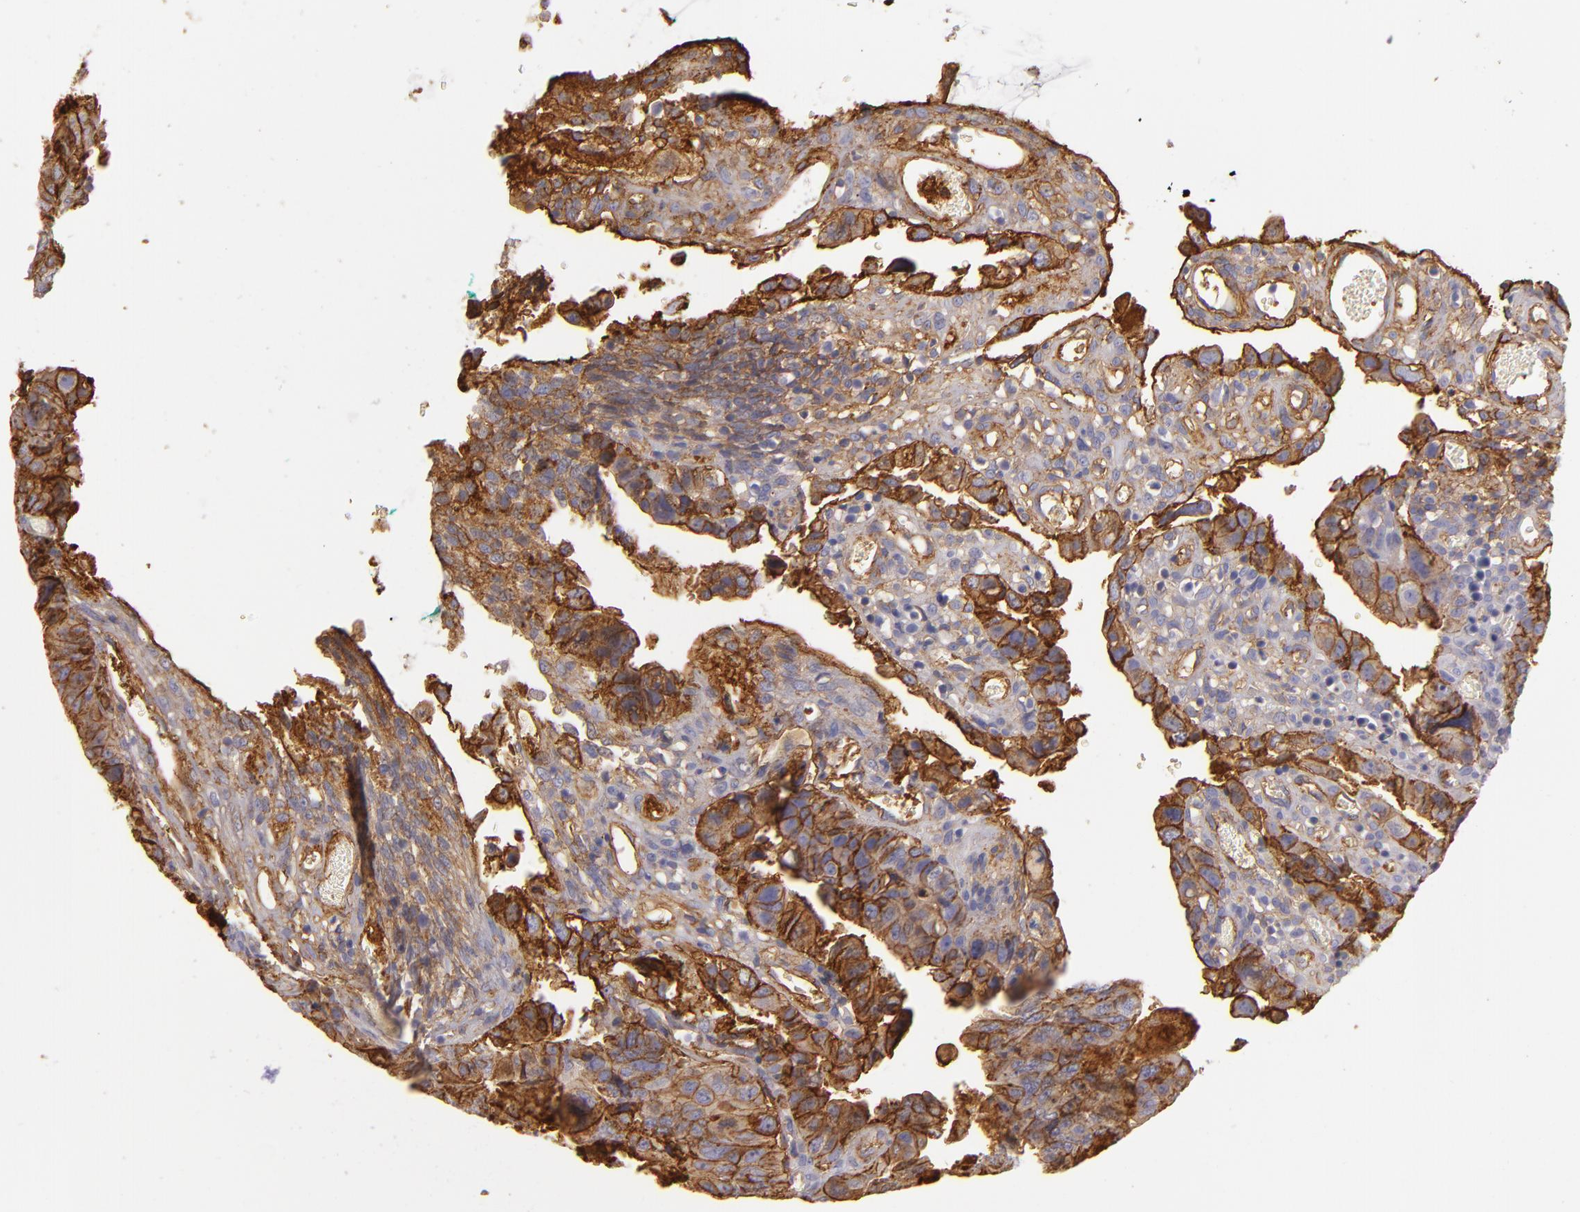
{"staining": {"intensity": "moderate", "quantity": "25%-75%", "location": "cytoplasmic/membranous"}, "tissue": "colorectal cancer", "cell_type": "Tumor cells", "image_type": "cancer", "snomed": [{"axis": "morphology", "description": "Adenocarcinoma, NOS"}, {"axis": "topography", "description": "Rectum"}], "caption": "Immunohistochemistry histopathology image of human colorectal adenocarcinoma stained for a protein (brown), which exhibits medium levels of moderate cytoplasmic/membranous positivity in approximately 25%-75% of tumor cells.", "gene": "CD151", "patient": {"sex": "female", "age": 82}}